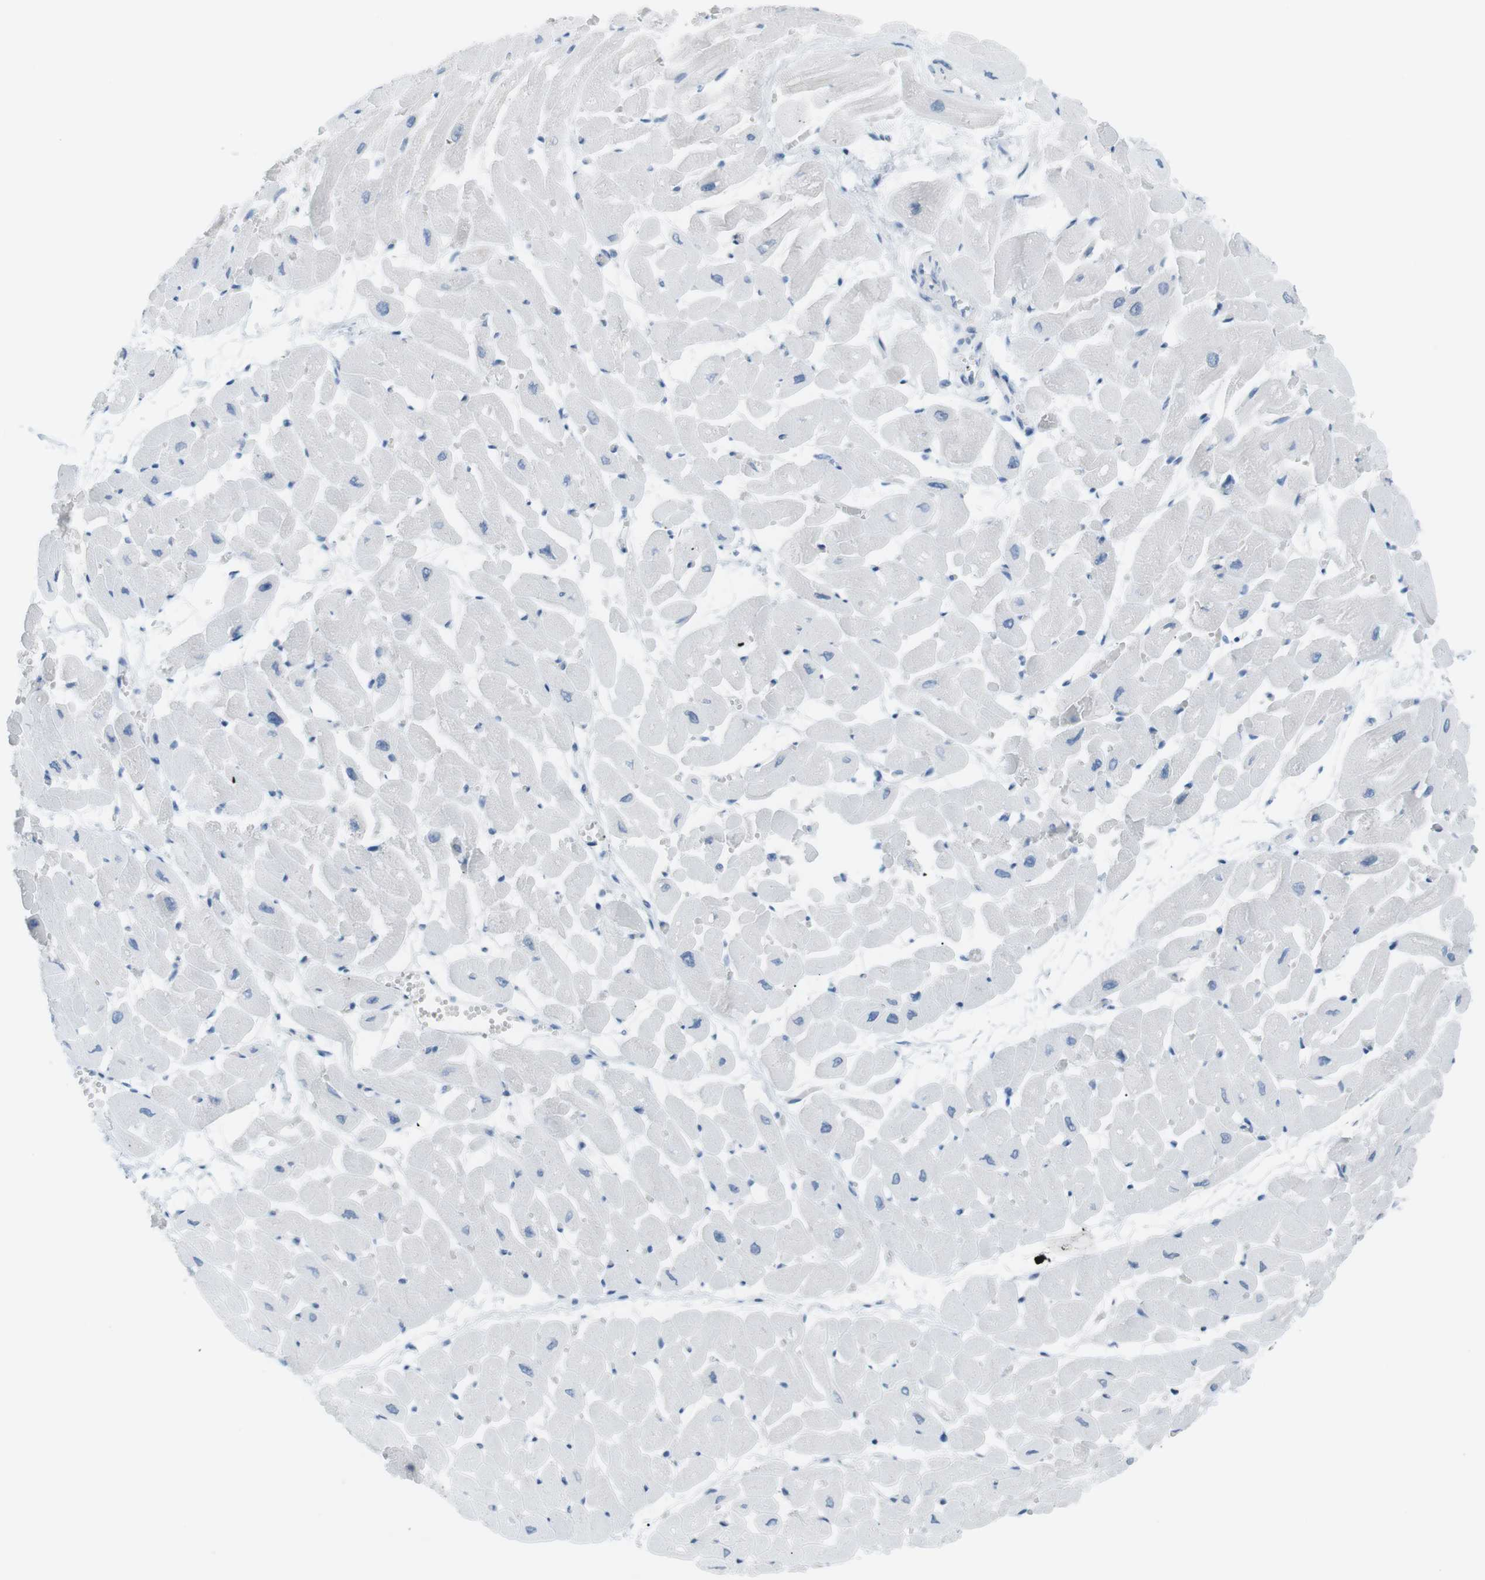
{"staining": {"intensity": "negative", "quantity": "none", "location": "none"}, "tissue": "heart muscle", "cell_type": "Cardiomyocytes", "image_type": "normal", "snomed": [{"axis": "morphology", "description": "Normal tissue, NOS"}, {"axis": "topography", "description": "Heart"}], "caption": "Unremarkable heart muscle was stained to show a protein in brown. There is no significant staining in cardiomyocytes.", "gene": "AZGP1", "patient": {"sex": "male", "age": 45}}